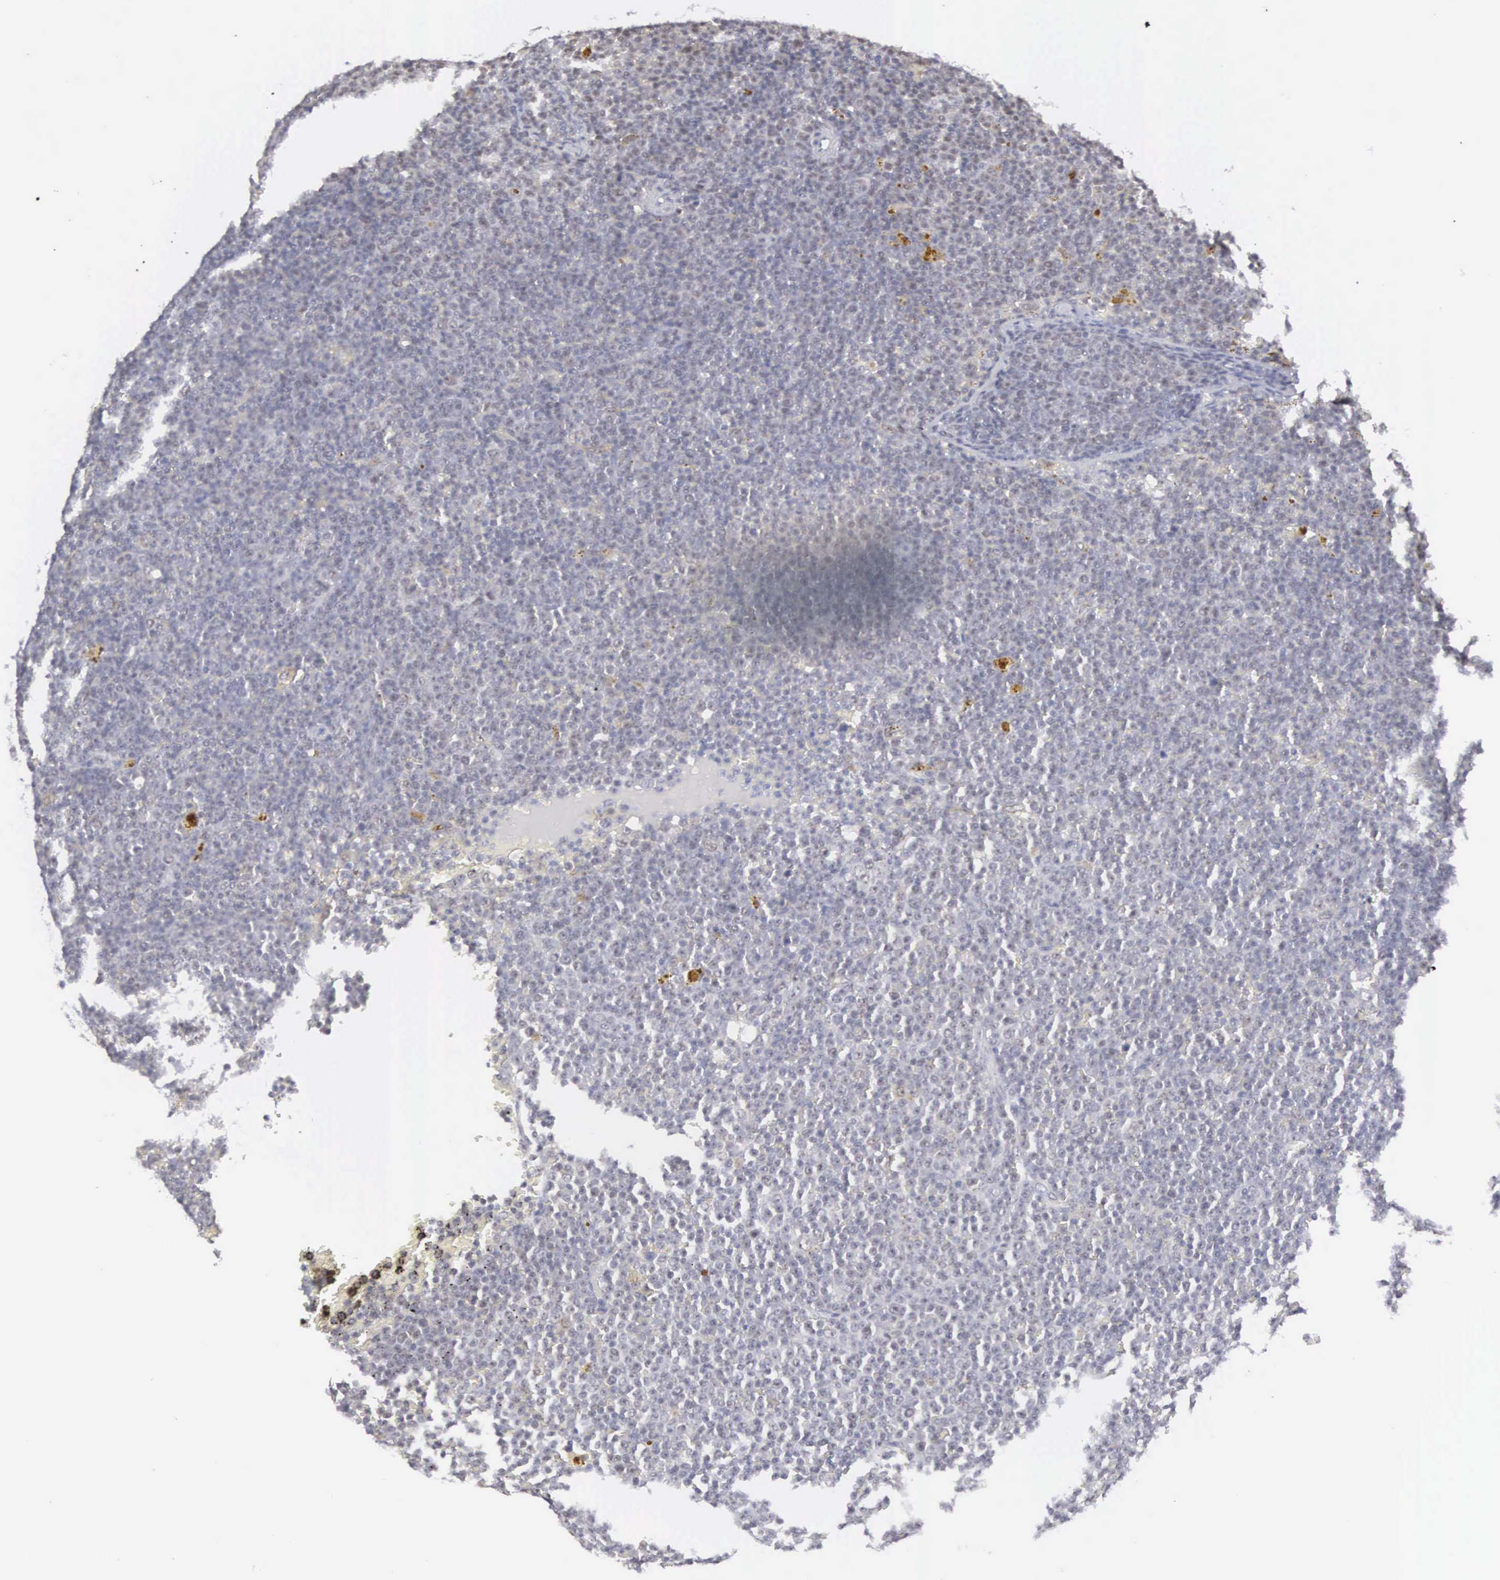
{"staining": {"intensity": "negative", "quantity": "none", "location": "none"}, "tissue": "lymphoma", "cell_type": "Tumor cells", "image_type": "cancer", "snomed": [{"axis": "morphology", "description": "Malignant lymphoma, non-Hodgkin's type, Low grade"}, {"axis": "topography", "description": "Lymph node"}], "caption": "Tumor cells show no significant staining in malignant lymphoma, non-Hodgkin's type (low-grade). (Stains: DAB (3,3'-diaminobenzidine) immunohistochemistry (IHC) with hematoxylin counter stain, Microscopy: brightfield microscopy at high magnification).", "gene": "MNAT1", "patient": {"sex": "male", "age": 50}}